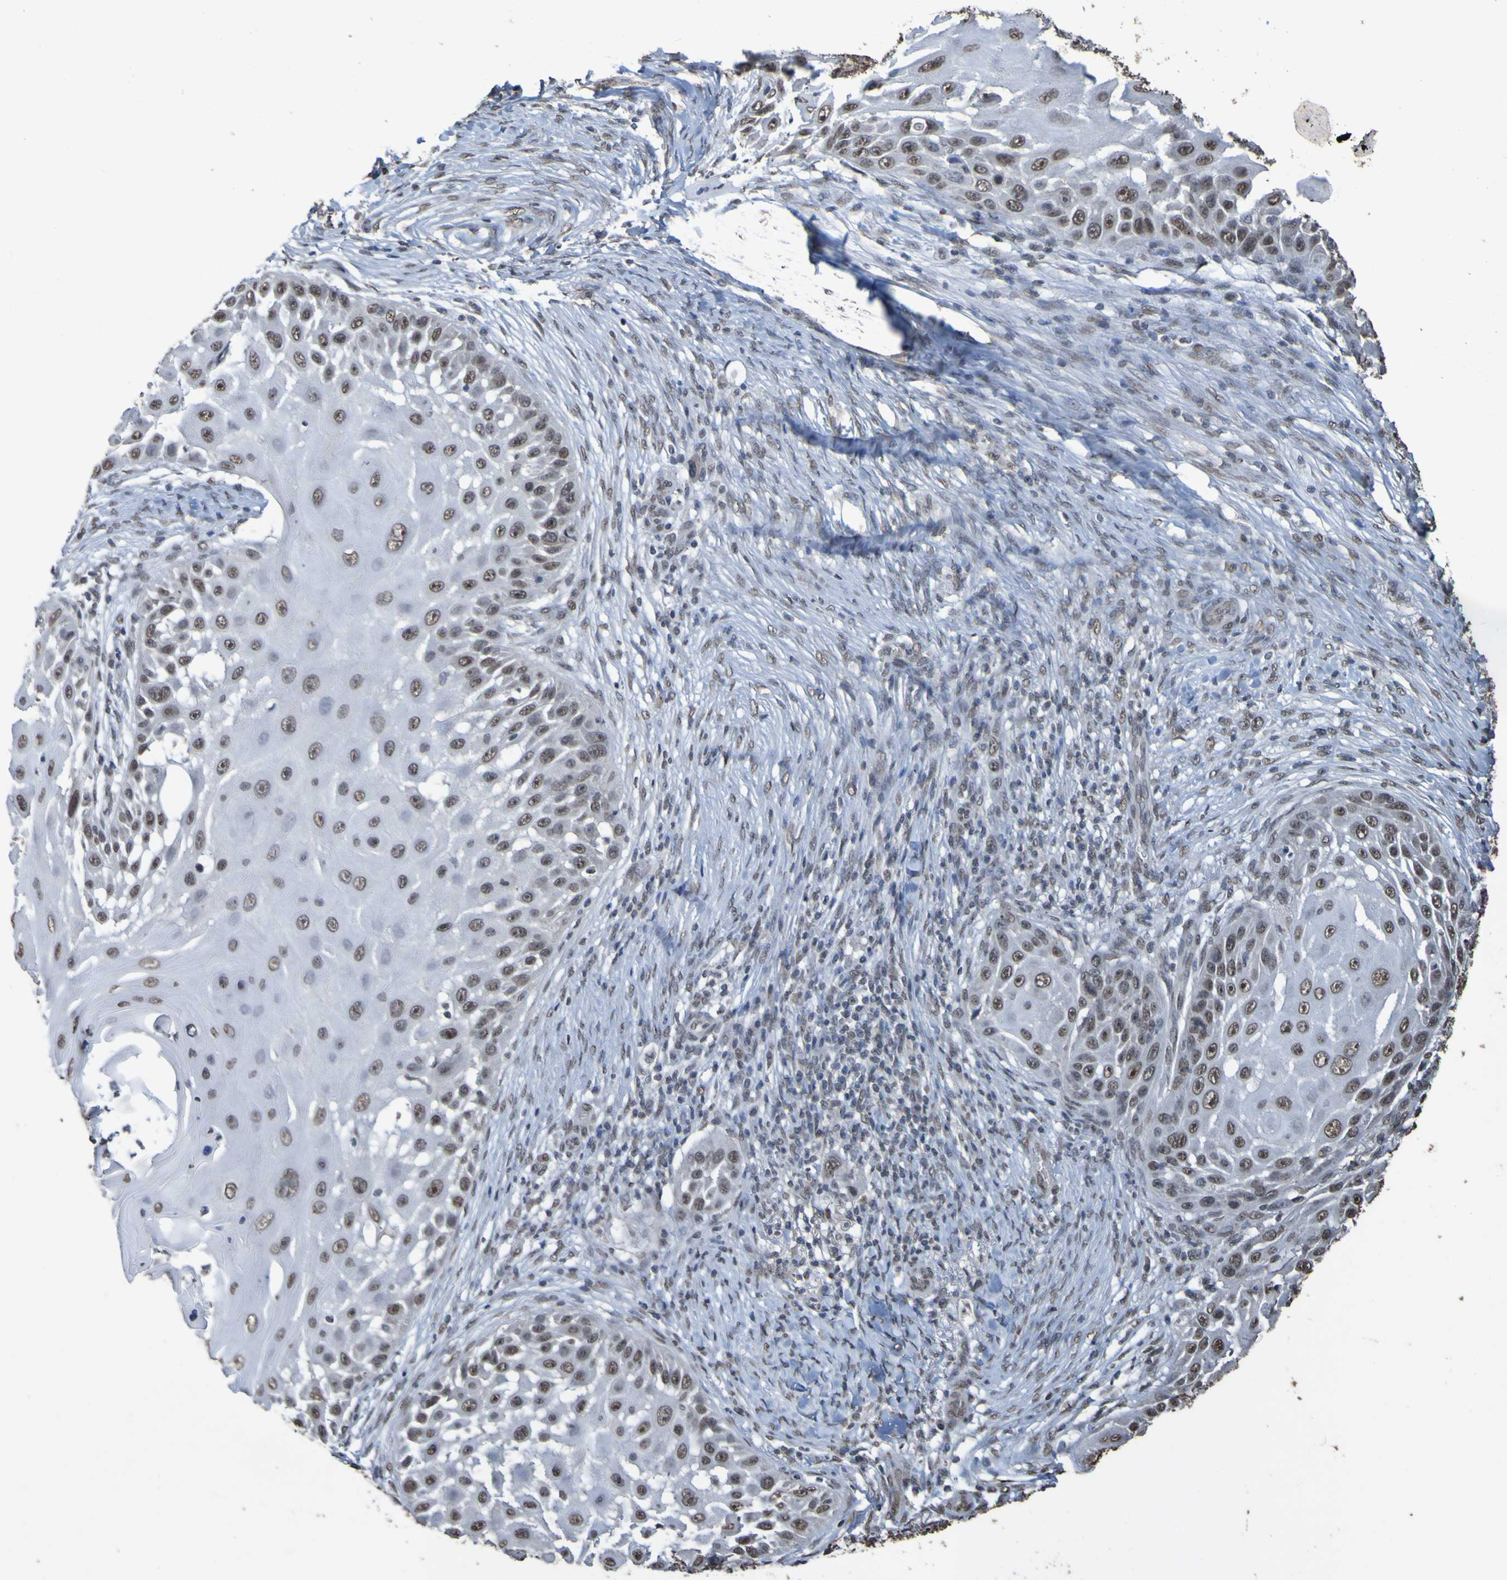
{"staining": {"intensity": "moderate", "quantity": ">75%", "location": "nuclear"}, "tissue": "skin cancer", "cell_type": "Tumor cells", "image_type": "cancer", "snomed": [{"axis": "morphology", "description": "Squamous cell carcinoma, NOS"}, {"axis": "topography", "description": "Skin"}], "caption": "A micrograph of human skin cancer stained for a protein demonstrates moderate nuclear brown staining in tumor cells. The protein is shown in brown color, while the nuclei are stained blue.", "gene": "ALKBH2", "patient": {"sex": "female", "age": 44}}